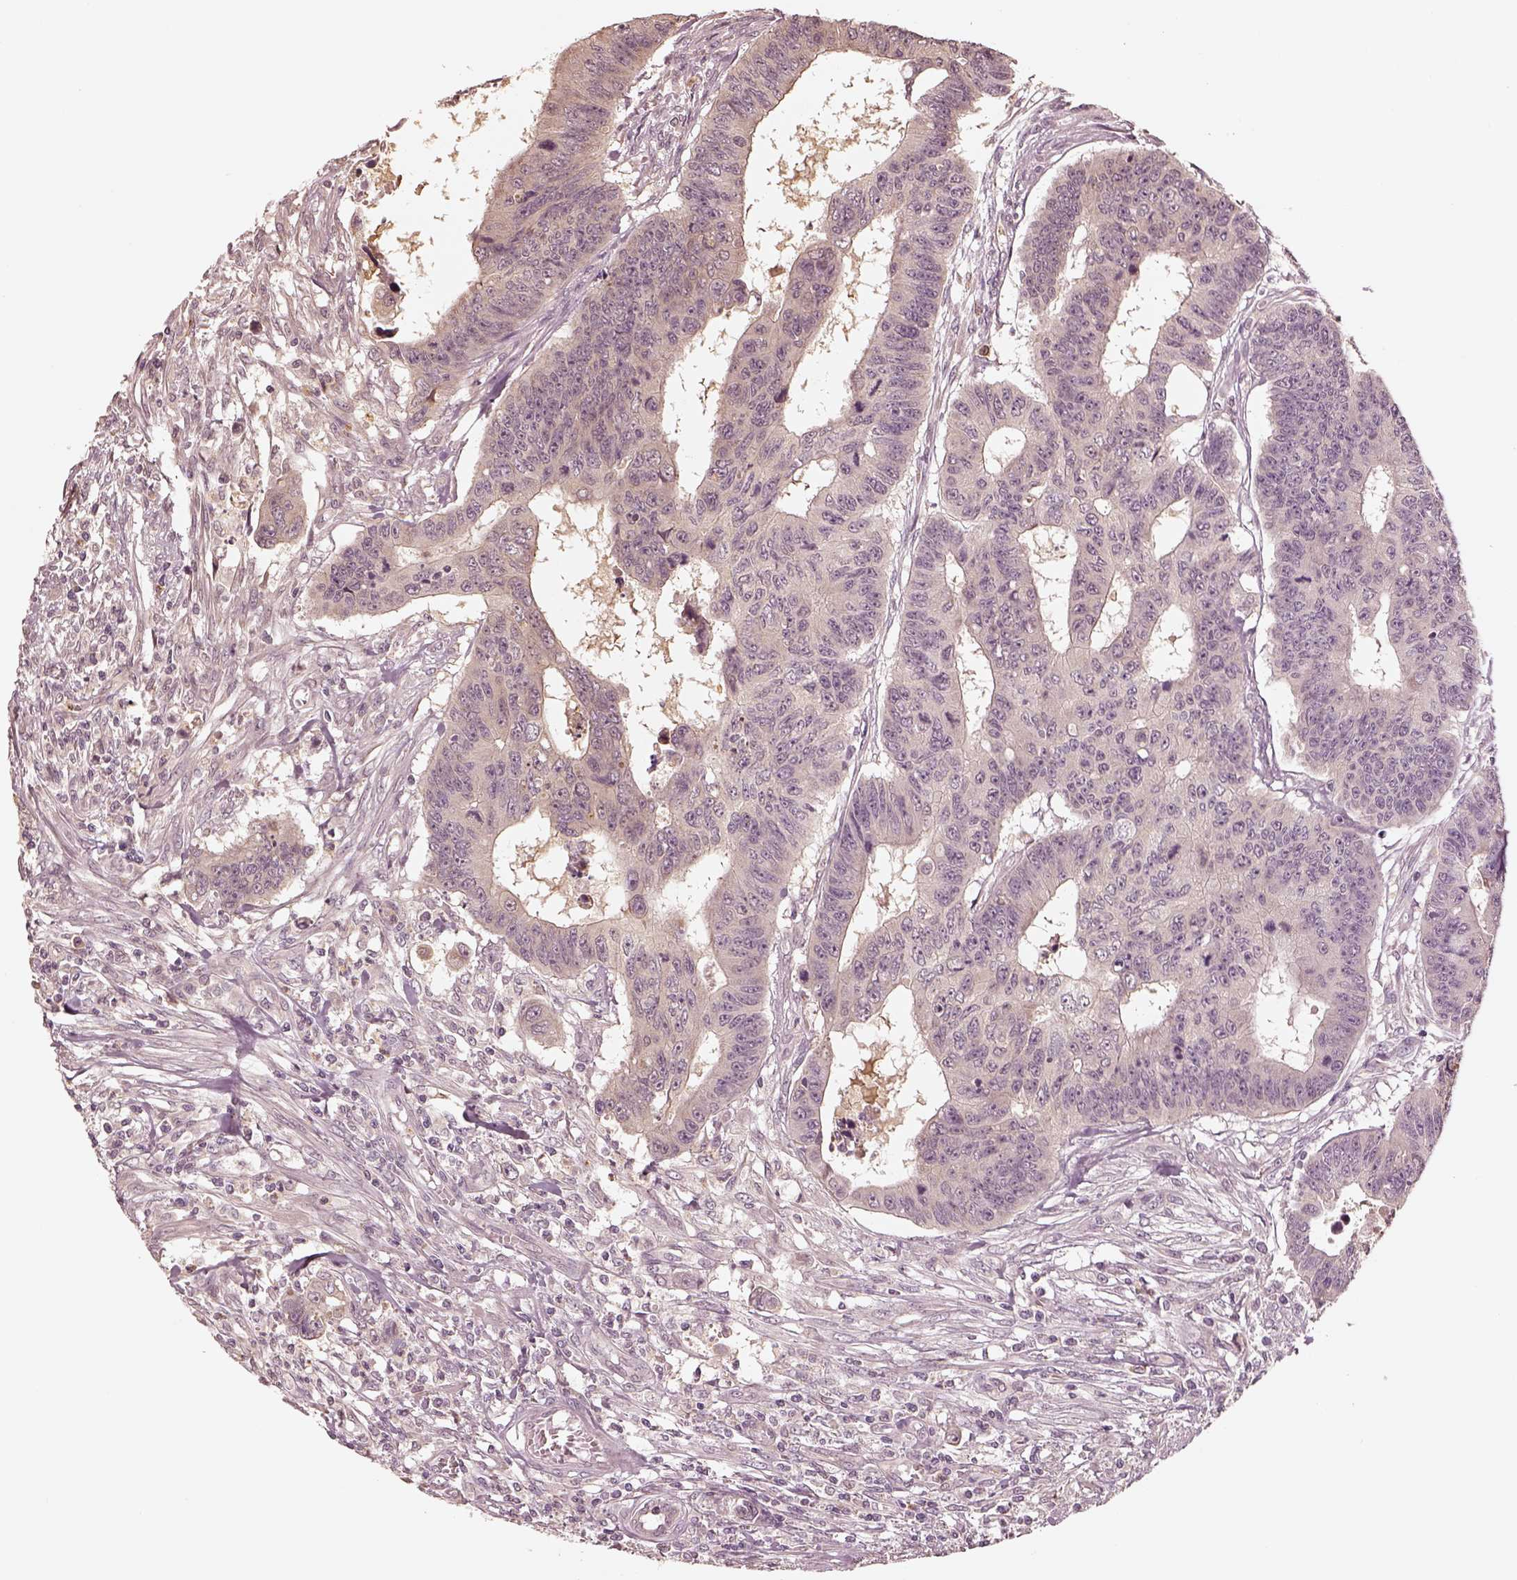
{"staining": {"intensity": "negative", "quantity": "none", "location": "none"}, "tissue": "colorectal cancer", "cell_type": "Tumor cells", "image_type": "cancer", "snomed": [{"axis": "morphology", "description": "Adenocarcinoma, NOS"}, {"axis": "topography", "description": "Rectum"}], "caption": "Immunohistochemical staining of adenocarcinoma (colorectal) reveals no significant expression in tumor cells.", "gene": "CRB1", "patient": {"sex": "female", "age": 85}}